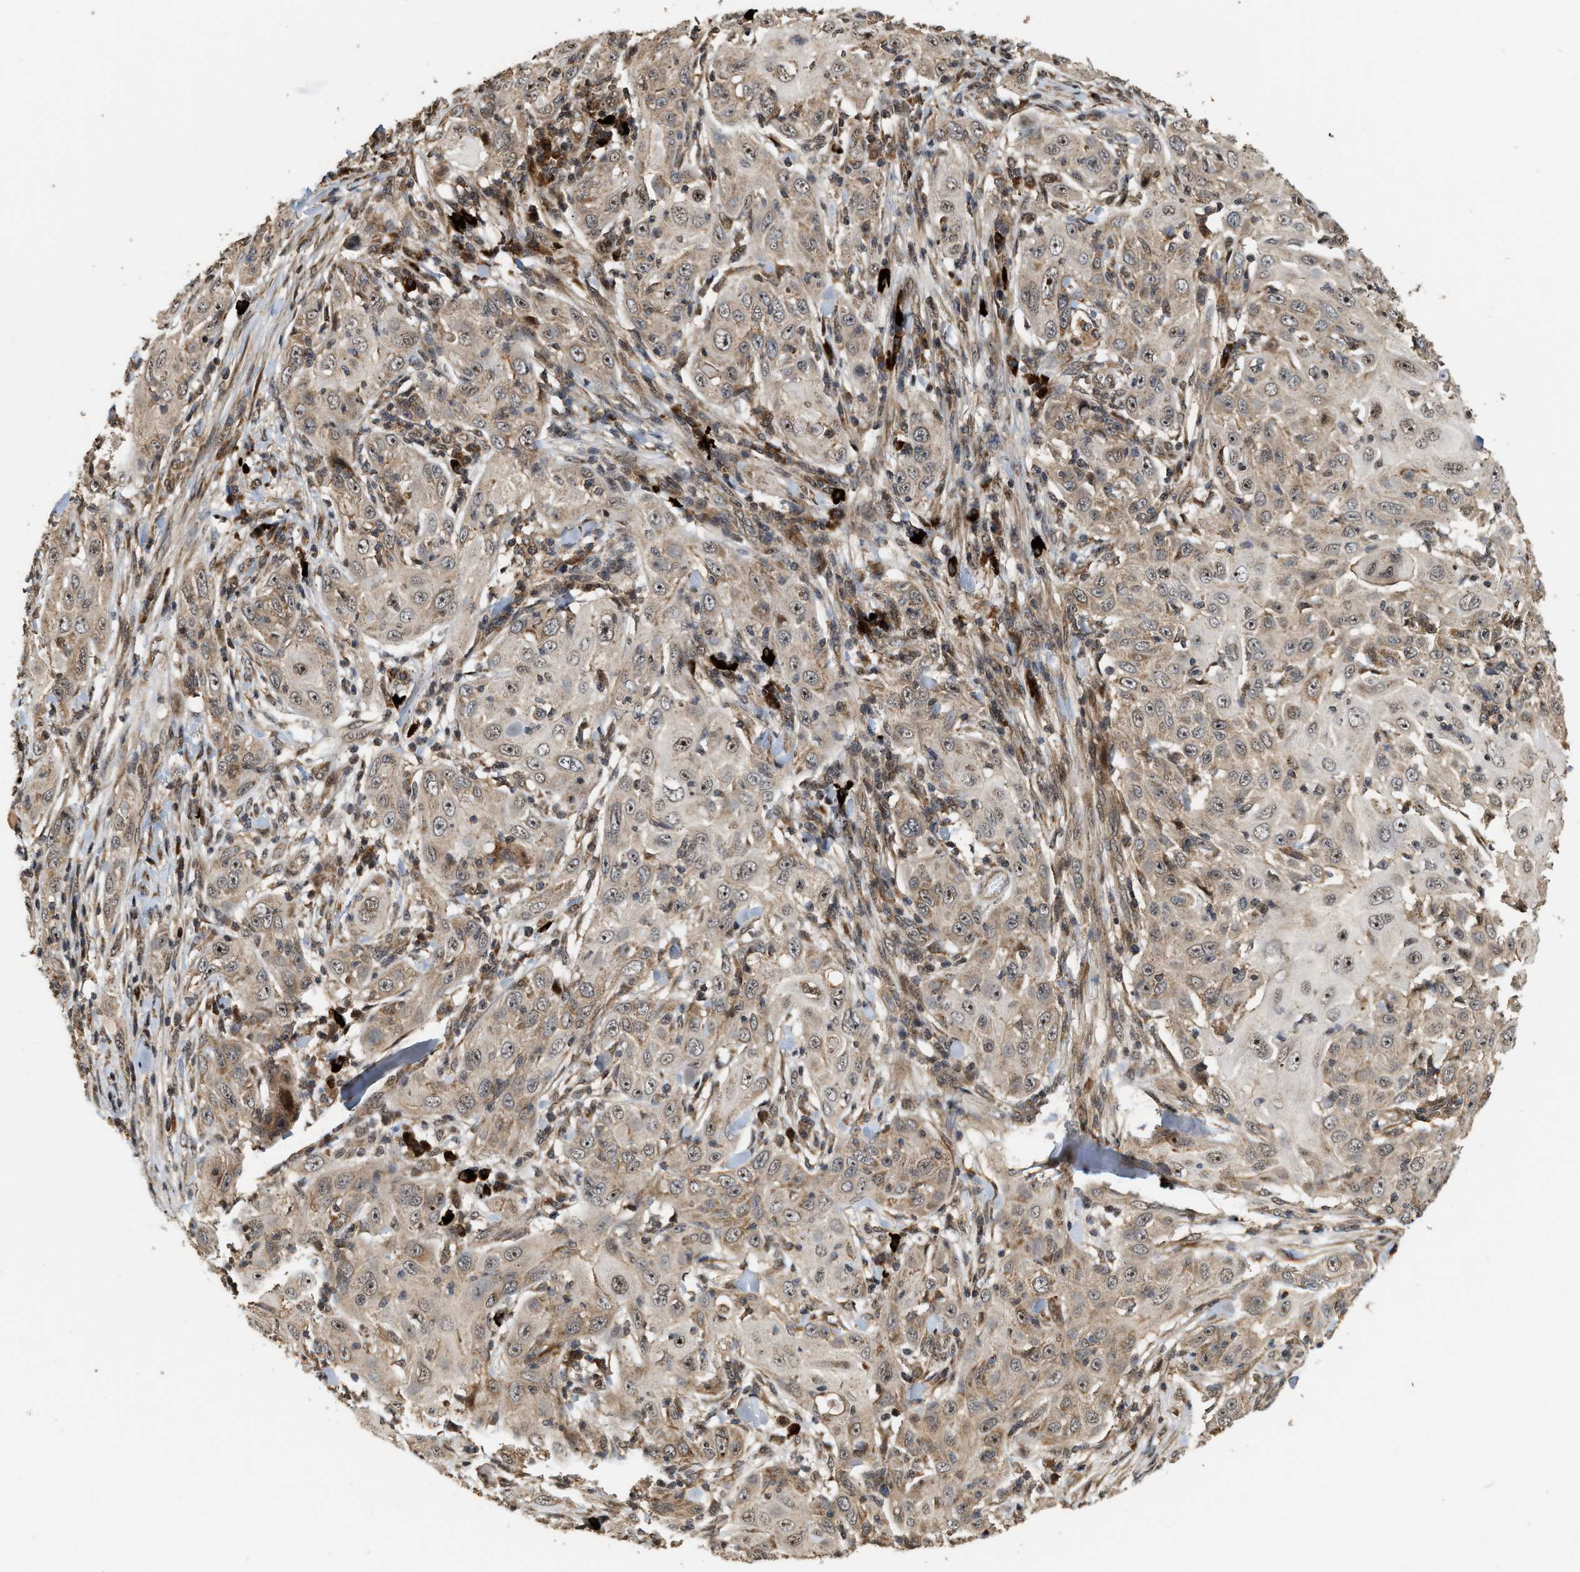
{"staining": {"intensity": "weak", "quantity": ">75%", "location": "cytoplasmic/membranous,nuclear"}, "tissue": "skin cancer", "cell_type": "Tumor cells", "image_type": "cancer", "snomed": [{"axis": "morphology", "description": "Squamous cell carcinoma, NOS"}, {"axis": "topography", "description": "Skin"}], "caption": "Skin cancer stained with a brown dye shows weak cytoplasmic/membranous and nuclear positive positivity in about >75% of tumor cells.", "gene": "ELP2", "patient": {"sex": "female", "age": 88}}